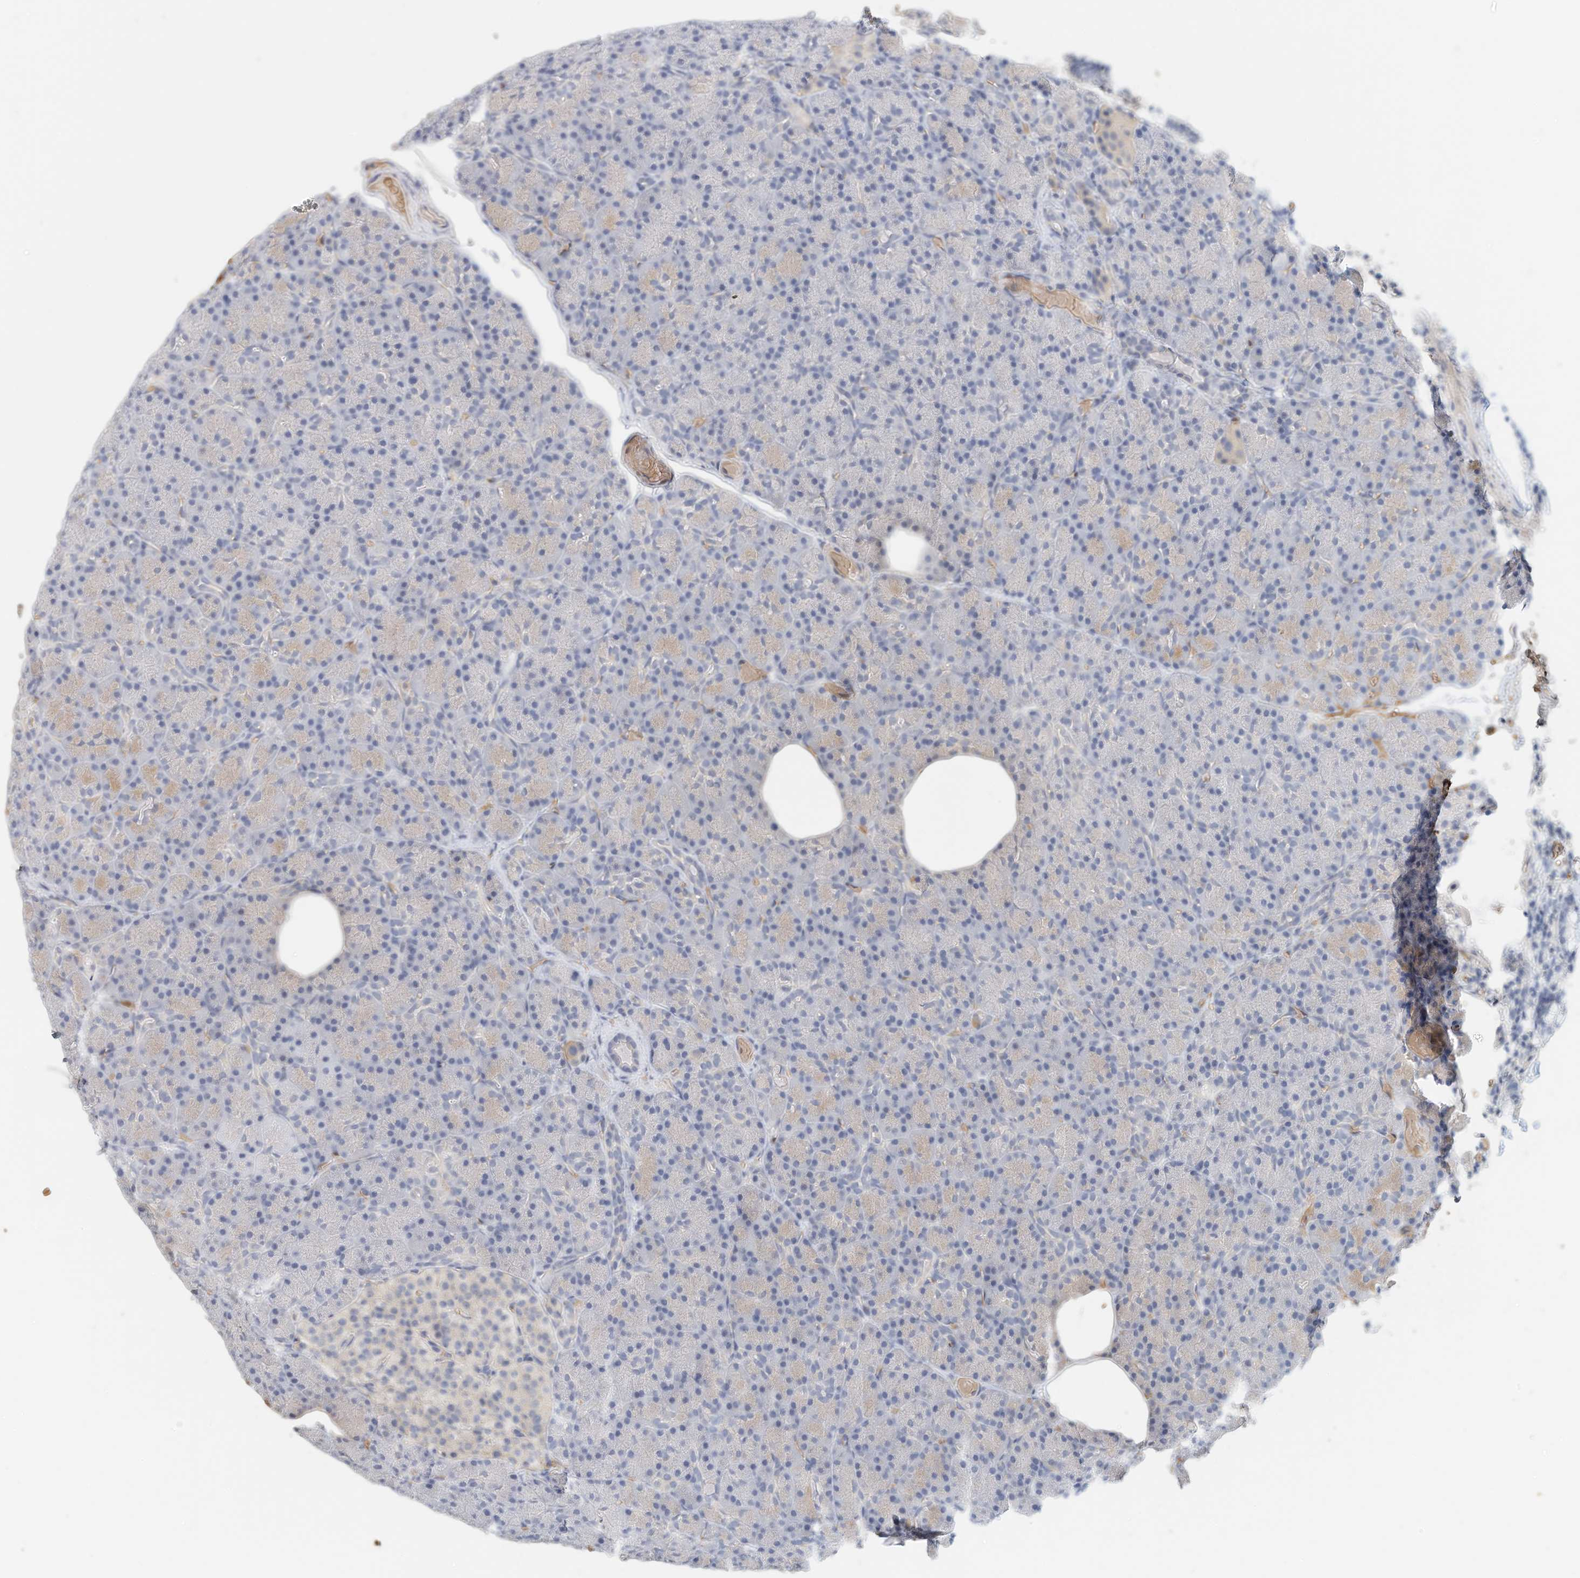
{"staining": {"intensity": "negative", "quantity": "none", "location": "none"}, "tissue": "pancreas", "cell_type": "Exocrine glandular cells", "image_type": "normal", "snomed": [{"axis": "morphology", "description": "Normal tissue, NOS"}, {"axis": "topography", "description": "Pancreas"}], "caption": "Immunohistochemistry (IHC) photomicrograph of normal human pancreas stained for a protein (brown), which shows no expression in exocrine glandular cells. (Brightfield microscopy of DAB immunohistochemistry (IHC) at high magnification).", "gene": "RCAN3", "patient": {"sex": "female", "age": 43}}